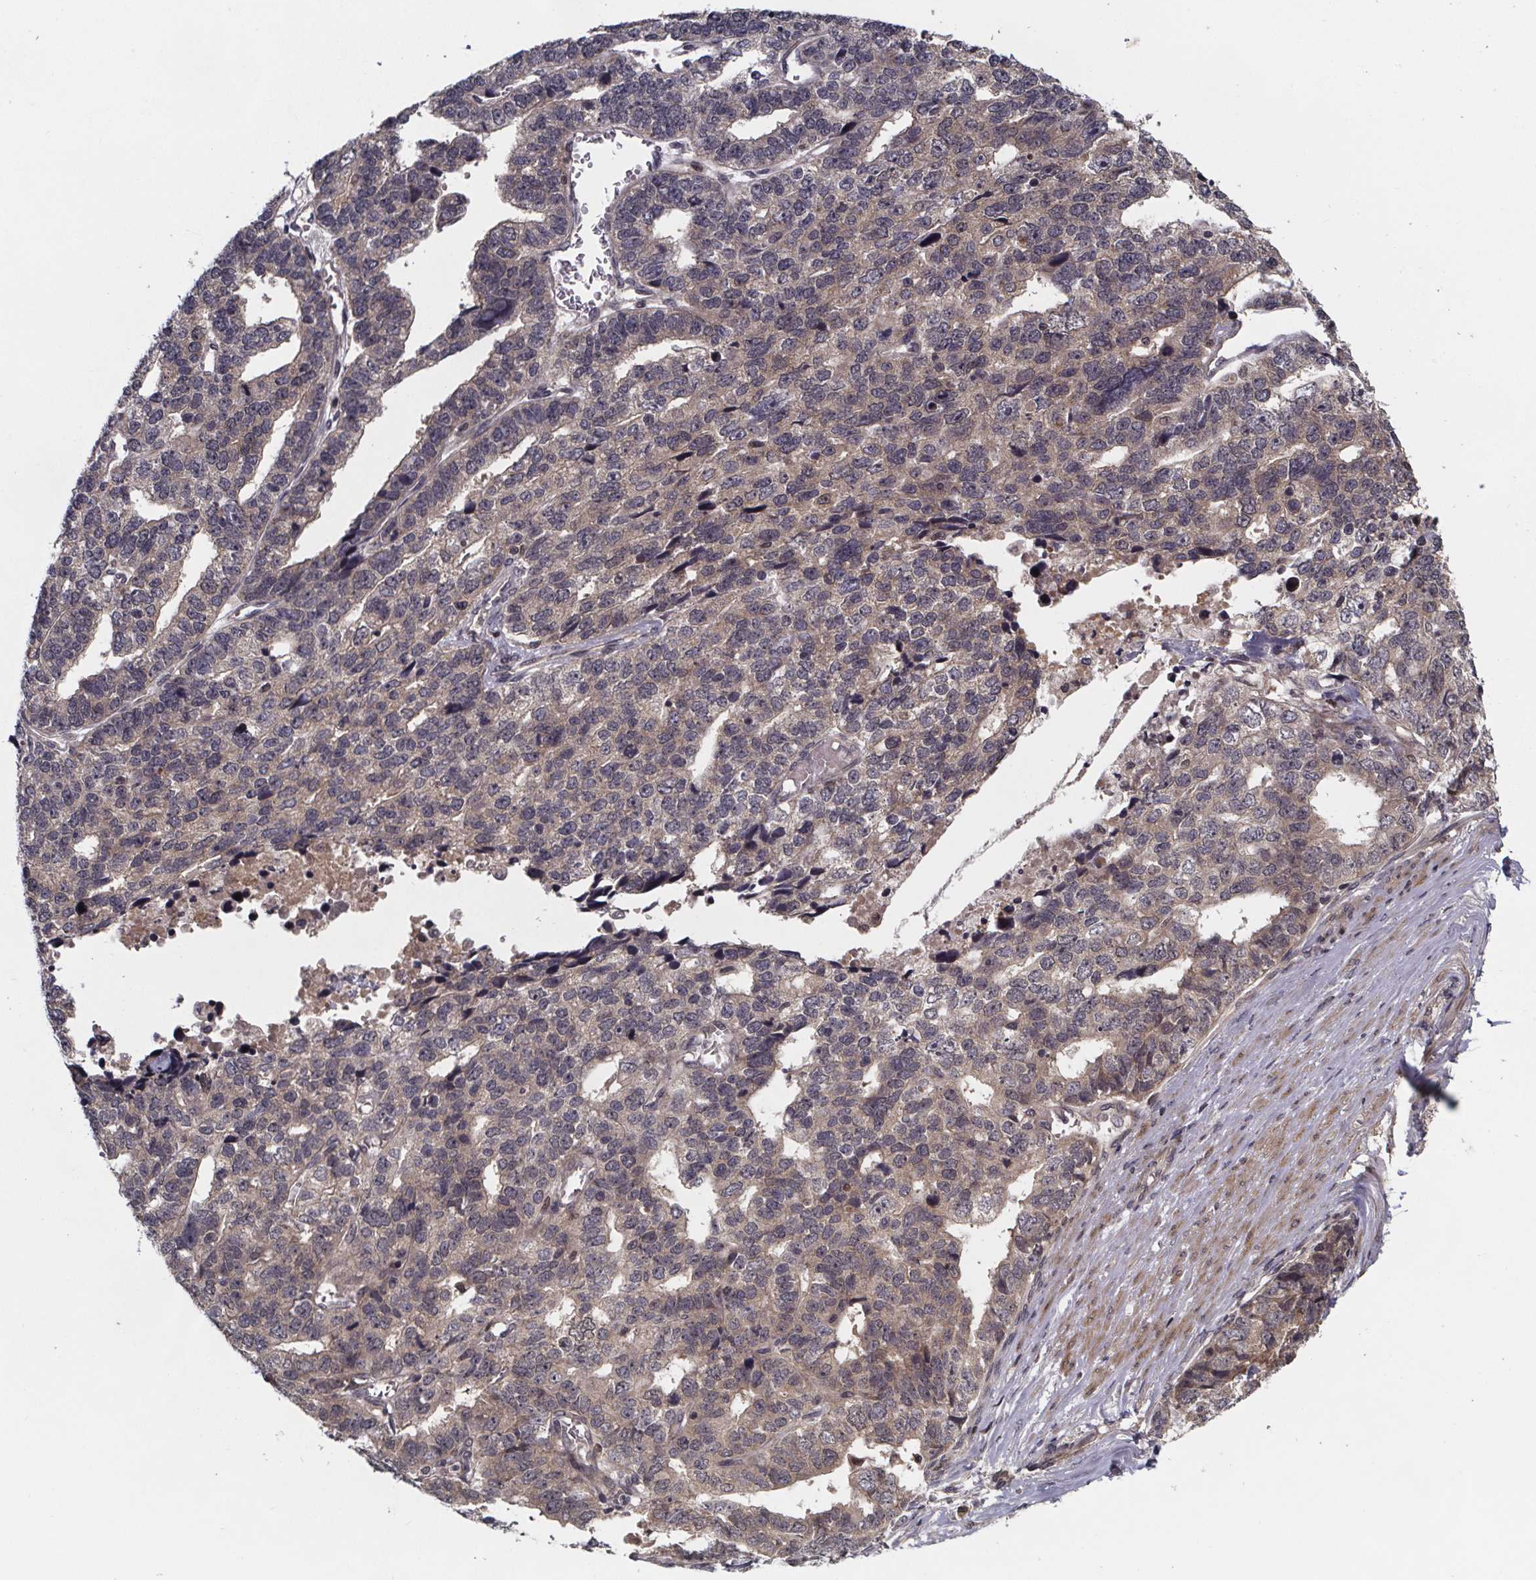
{"staining": {"intensity": "weak", "quantity": "<25%", "location": "cytoplasmic/membranous"}, "tissue": "stomach cancer", "cell_type": "Tumor cells", "image_type": "cancer", "snomed": [{"axis": "morphology", "description": "Adenocarcinoma, NOS"}, {"axis": "topography", "description": "Stomach"}], "caption": "Tumor cells are negative for protein expression in human stomach cancer (adenocarcinoma).", "gene": "FN3KRP", "patient": {"sex": "male", "age": 69}}